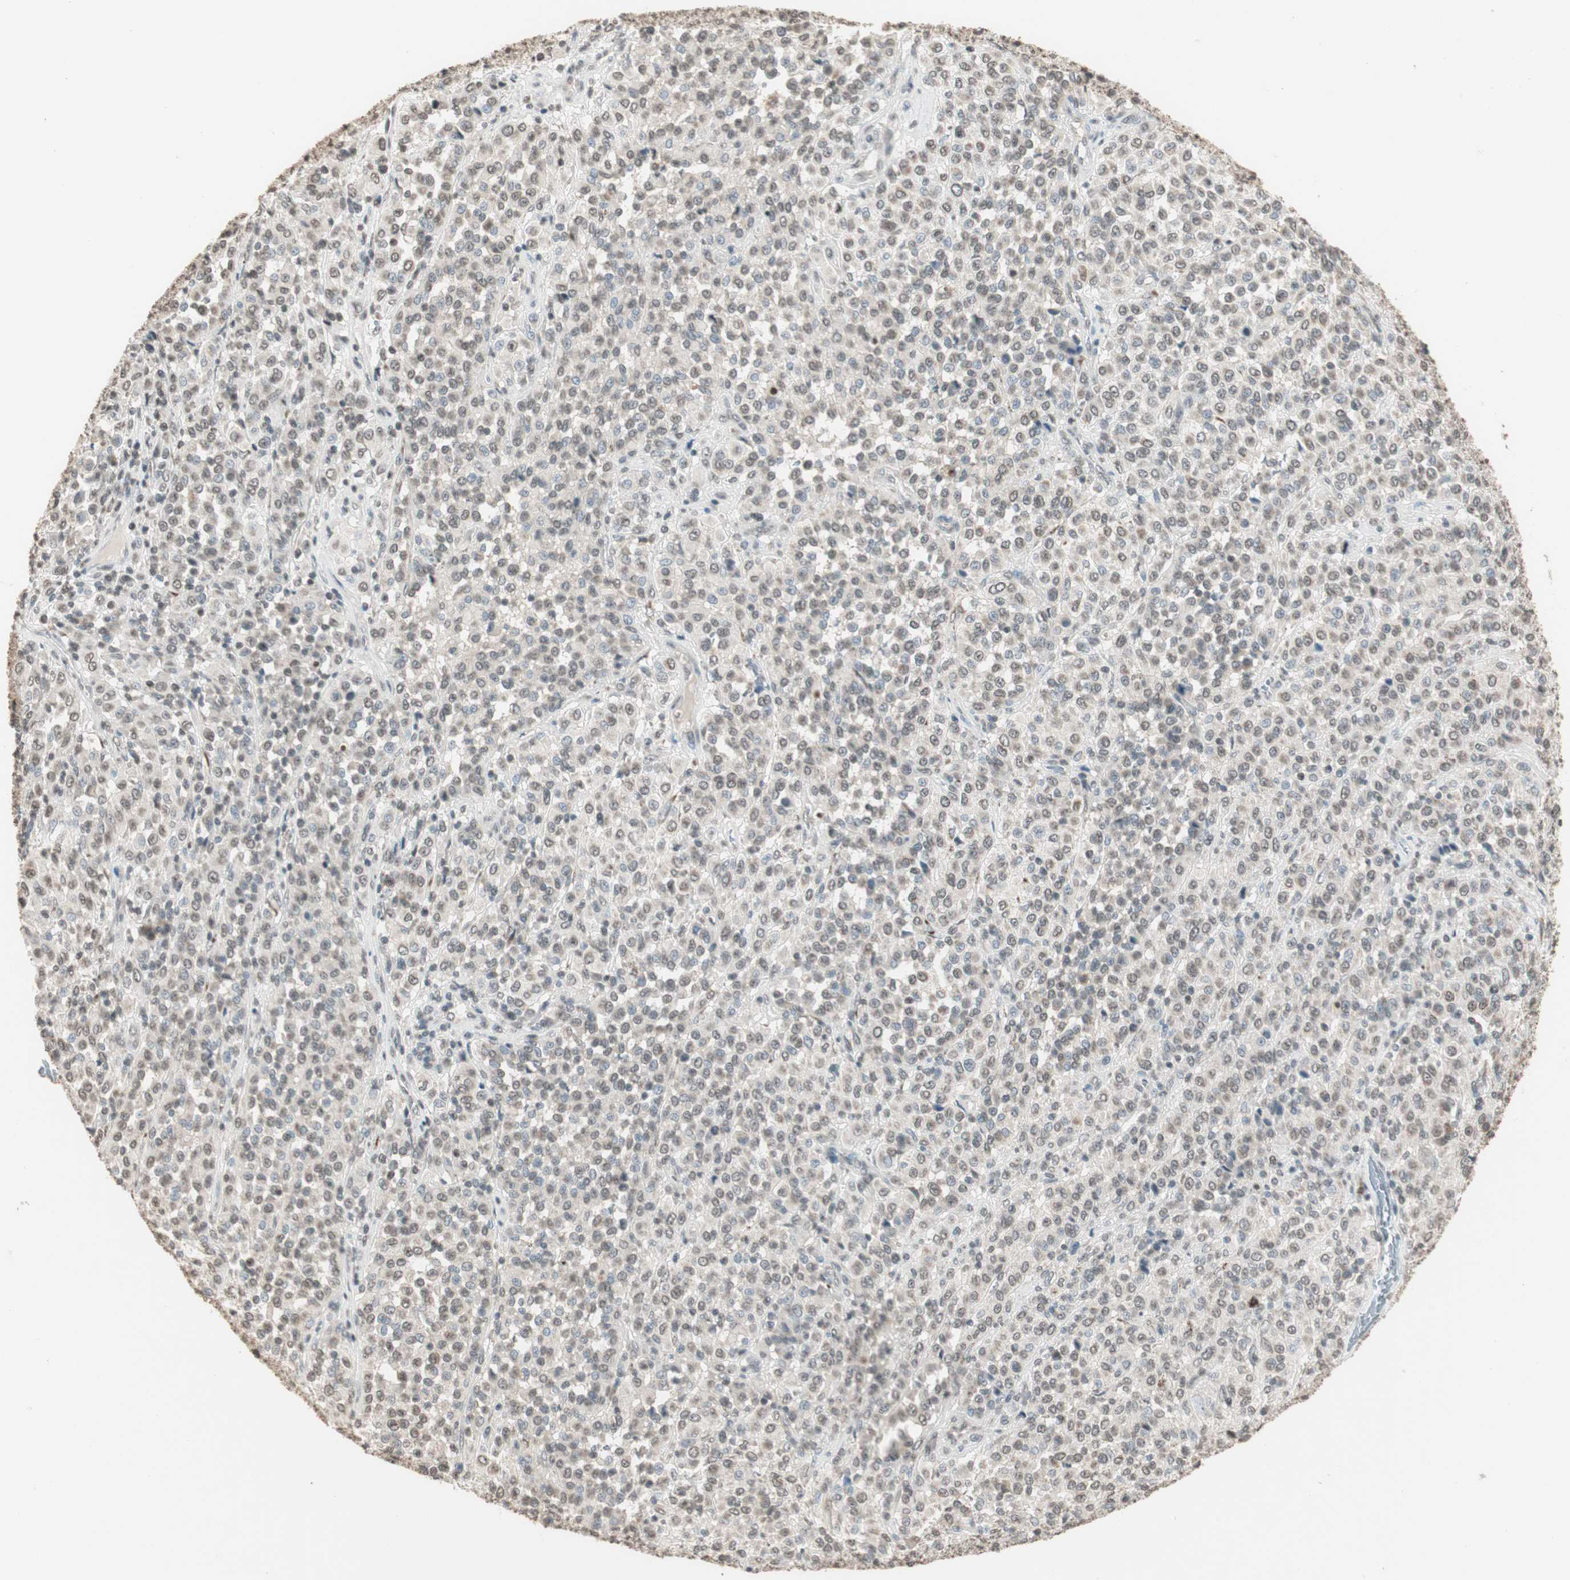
{"staining": {"intensity": "weak", "quantity": ">75%", "location": "nuclear"}, "tissue": "melanoma", "cell_type": "Tumor cells", "image_type": "cancer", "snomed": [{"axis": "morphology", "description": "Malignant melanoma, Metastatic site"}, {"axis": "topography", "description": "Pancreas"}], "caption": "About >75% of tumor cells in human malignant melanoma (metastatic site) demonstrate weak nuclear protein positivity as visualized by brown immunohistochemical staining.", "gene": "PRELID1", "patient": {"sex": "female", "age": 30}}